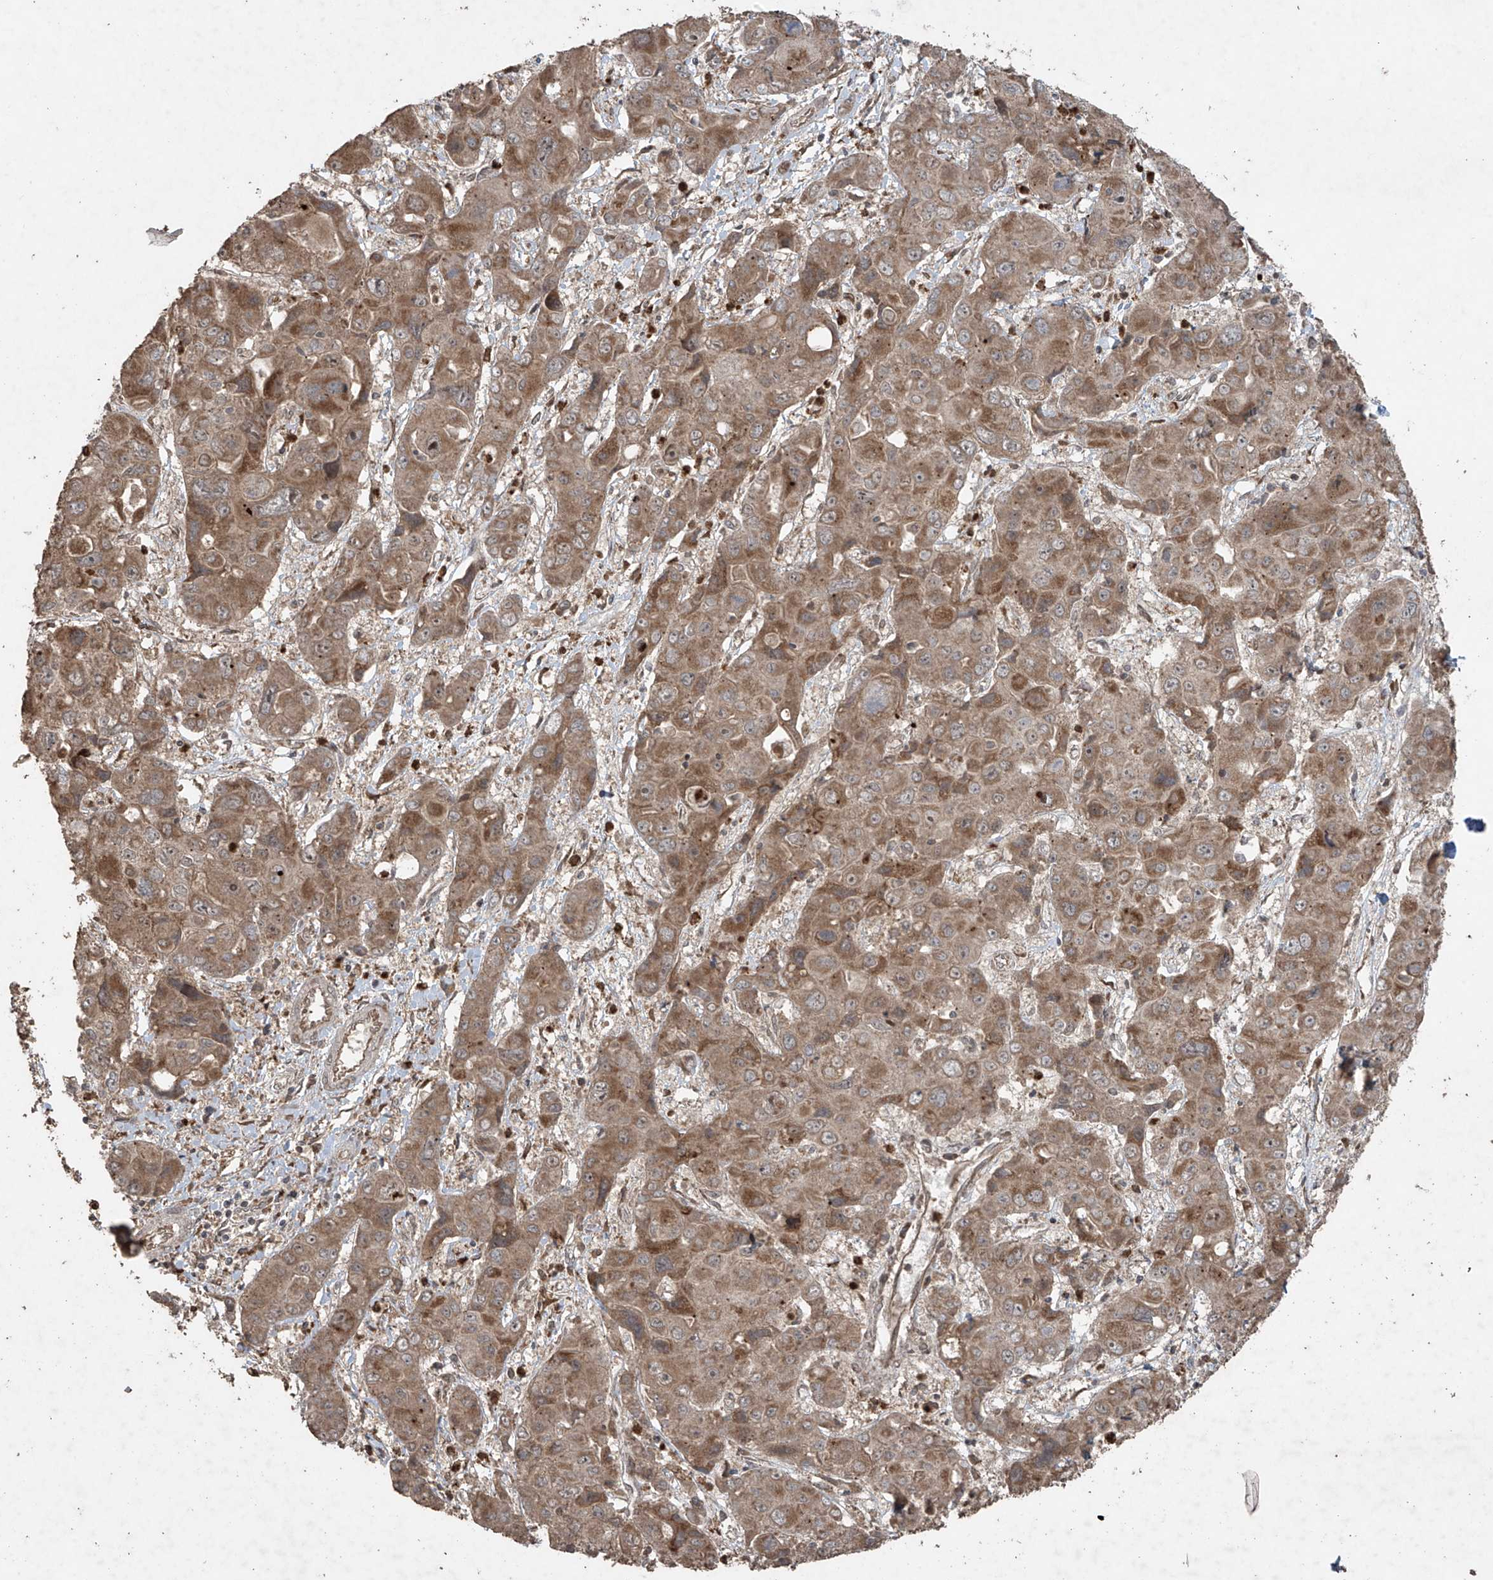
{"staining": {"intensity": "moderate", "quantity": ">75%", "location": "cytoplasmic/membranous"}, "tissue": "liver cancer", "cell_type": "Tumor cells", "image_type": "cancer", "snomed": [{"axis": "morphology", "description": "Cholangiocarcinoma"}, {"axis": "topography", "description": "Liver"}], "caption": "There is medium levels of moderate cytoplasmic/membranous expression in tumor cells of liver cancer (cholangiocarcinoma), as demonstrated by immunohistochemical staining (brown color).", "gene": "PGPEP1", "patient": {"sex": "male", "age": 67}}